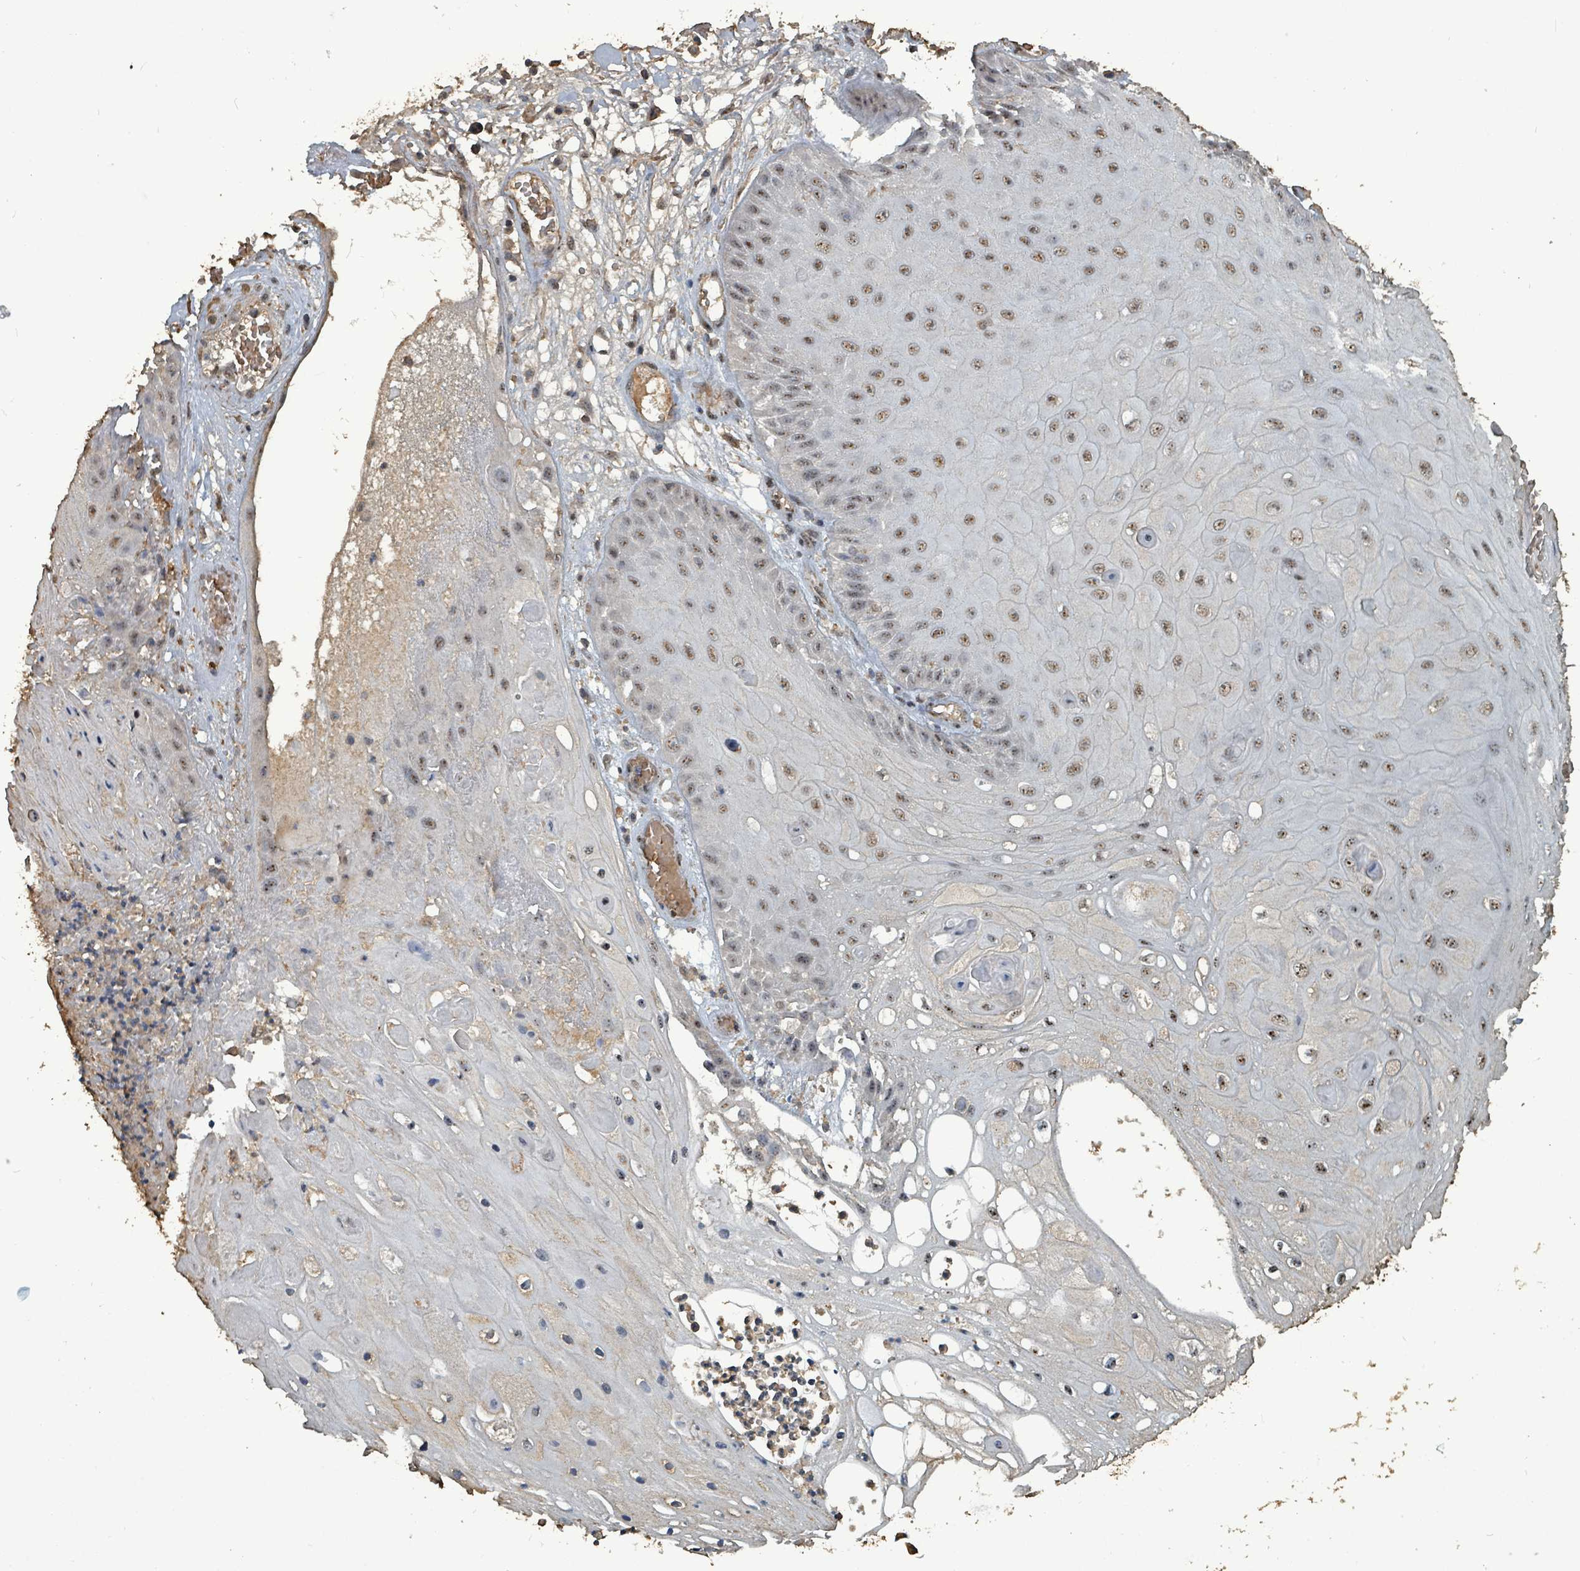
{"staining": {"intensity": "moderate", "quantity": ">75%", "location": "nuclear"}, "tissue": "skin cancer", "cell_type": "Tumor cells", "image_type": "cancer", "snomed": [{"axis": "morphology", "description": "Squamous cell carcinoma, NOS"}, {"axis": "topography", "description": "Skin"}], "caption": "Human skin cancer stained for a protein (brown) shows moderate nuclear positive positivity in approximately >75% of tumor cells.", "gene": "C6orf52", "patient": {"sex": "male", "age": 70}}